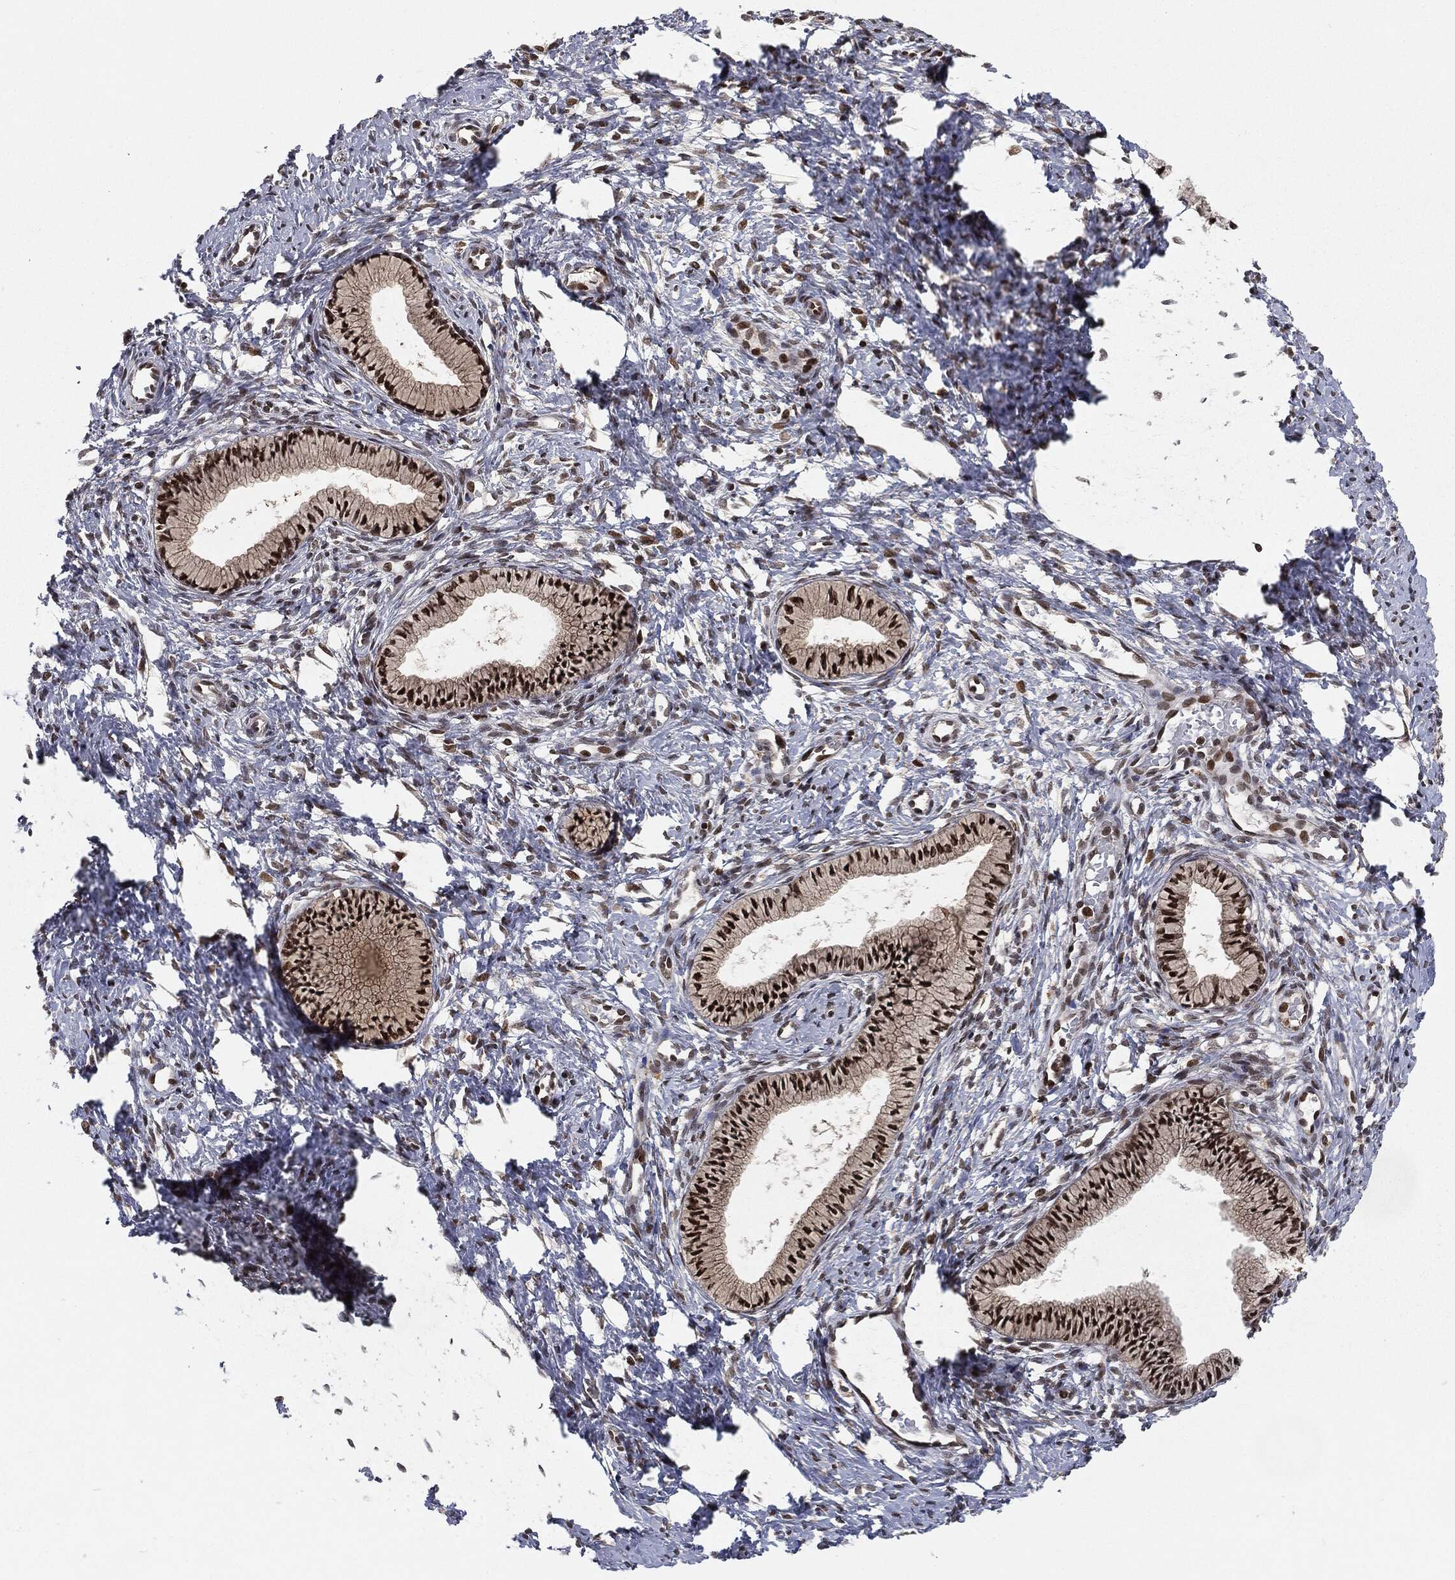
{"staining": {"intensity": "strong", "quantity": ">75%", "location": "nuclear"}, "tissue": "cervix", "cell_type": "Glandular cells", "image_type": "normal", "snomed": [{"axis": "morphology", "description": "Normal tissue, NOS"}, {"axis": "topography", "description": "Cervix"}], "caption": "Approximately >75% of glandular cells in normal human cervix show strong nuclear protein positivity as visualized by brown immunohistochemical staining.", "gene": "TBC1D22A", "patient": {"sex": "female", "age": 39}}